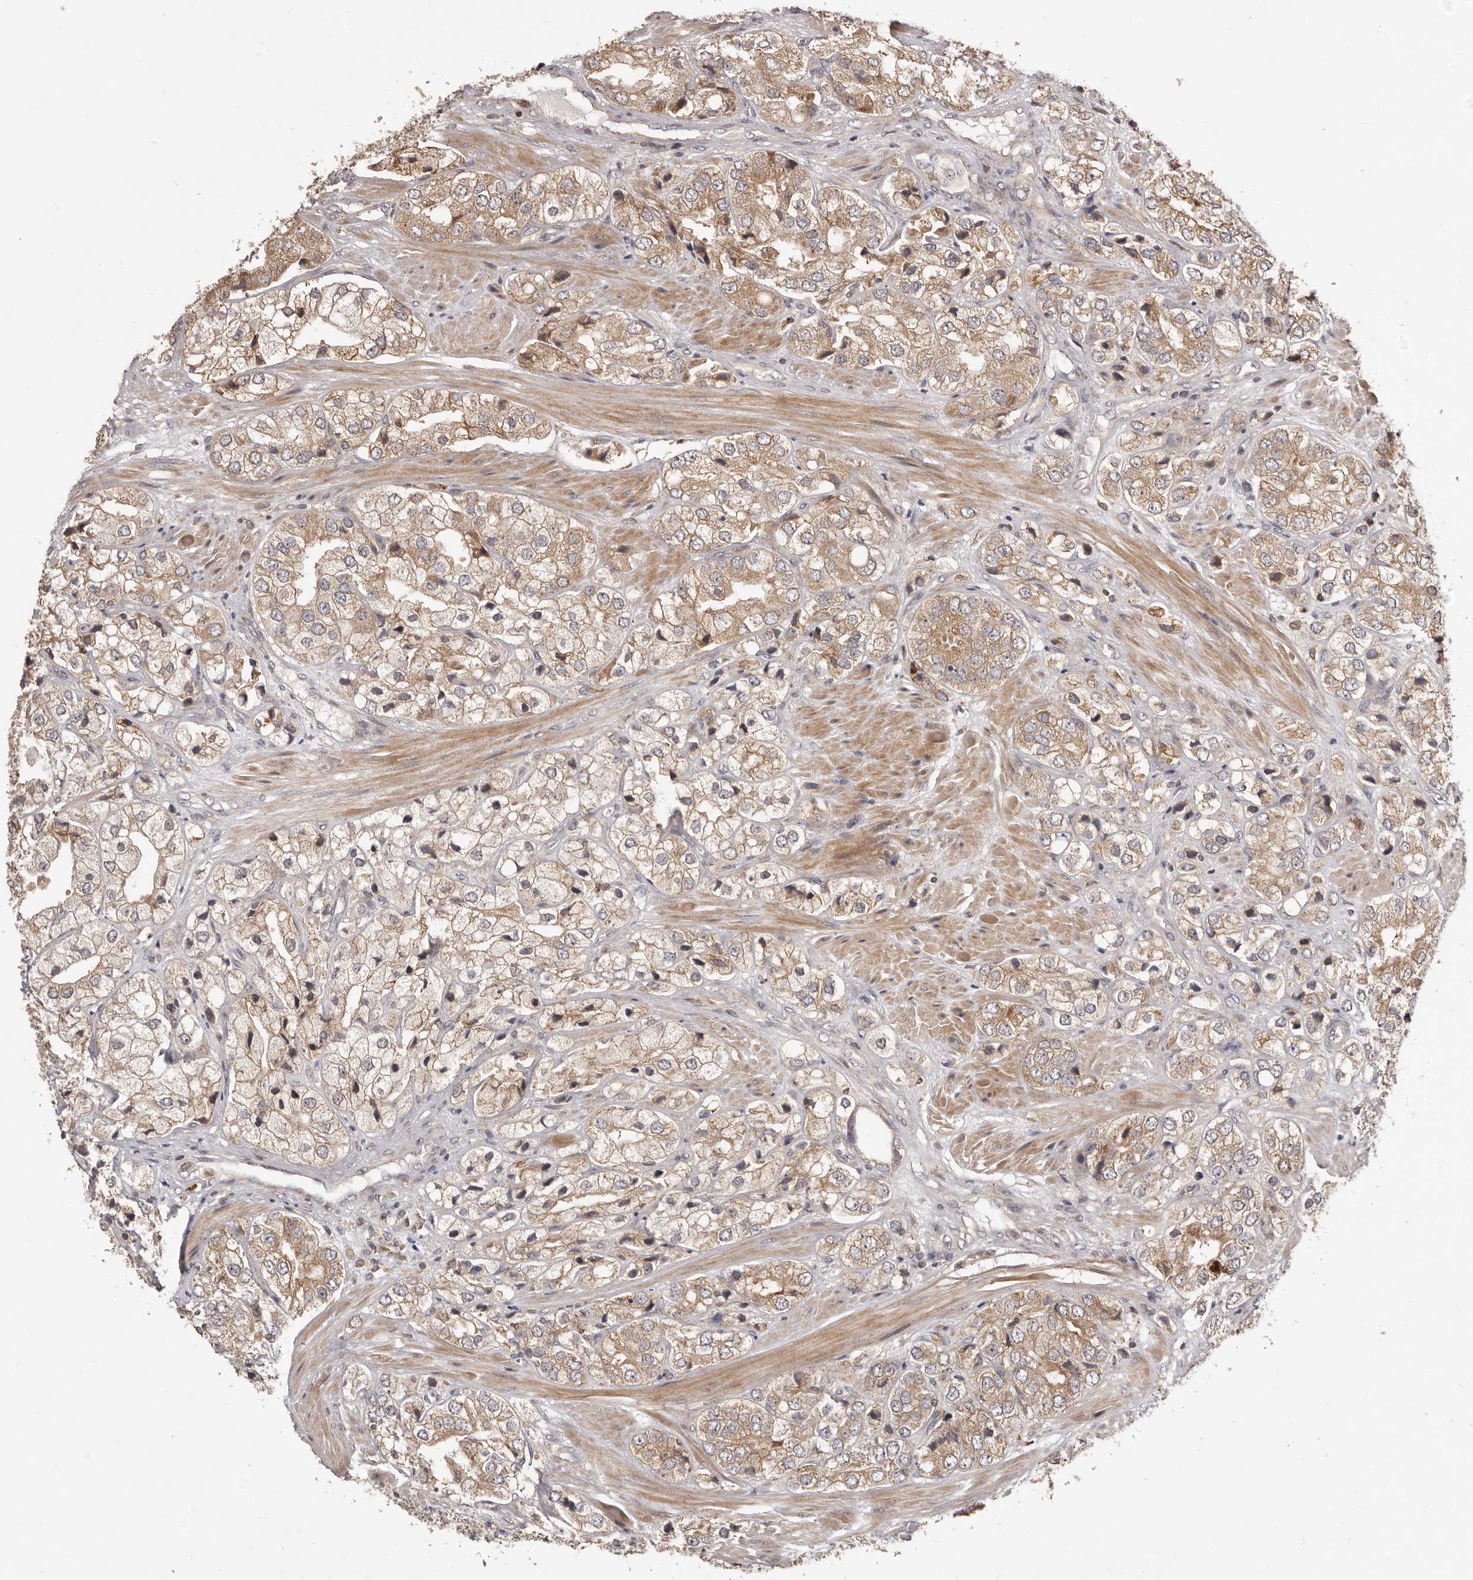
{"staining": {"intensity": "moderate", "quantity": ">75%", "location": "cytoplasmic/membranous"}, "tissue": "prostate cancer", "cell_type": "Tumor cells", "image_type": "cancer", "snomed": [{"axis": "morphology", "description": "Adenocarcinoma, High grade"}, {"axis": "topography", "description": "Prostate"}], "caption": "Immunohistochemical staining of human high-grade adenocarcinoma (prostate) demonstrates medium levels of moderate cytoplasmic/membranous protein positivity in about >75% of tumor cells.", "gene": "RNF187", "patient": {"sex": "male", "age": 50}}